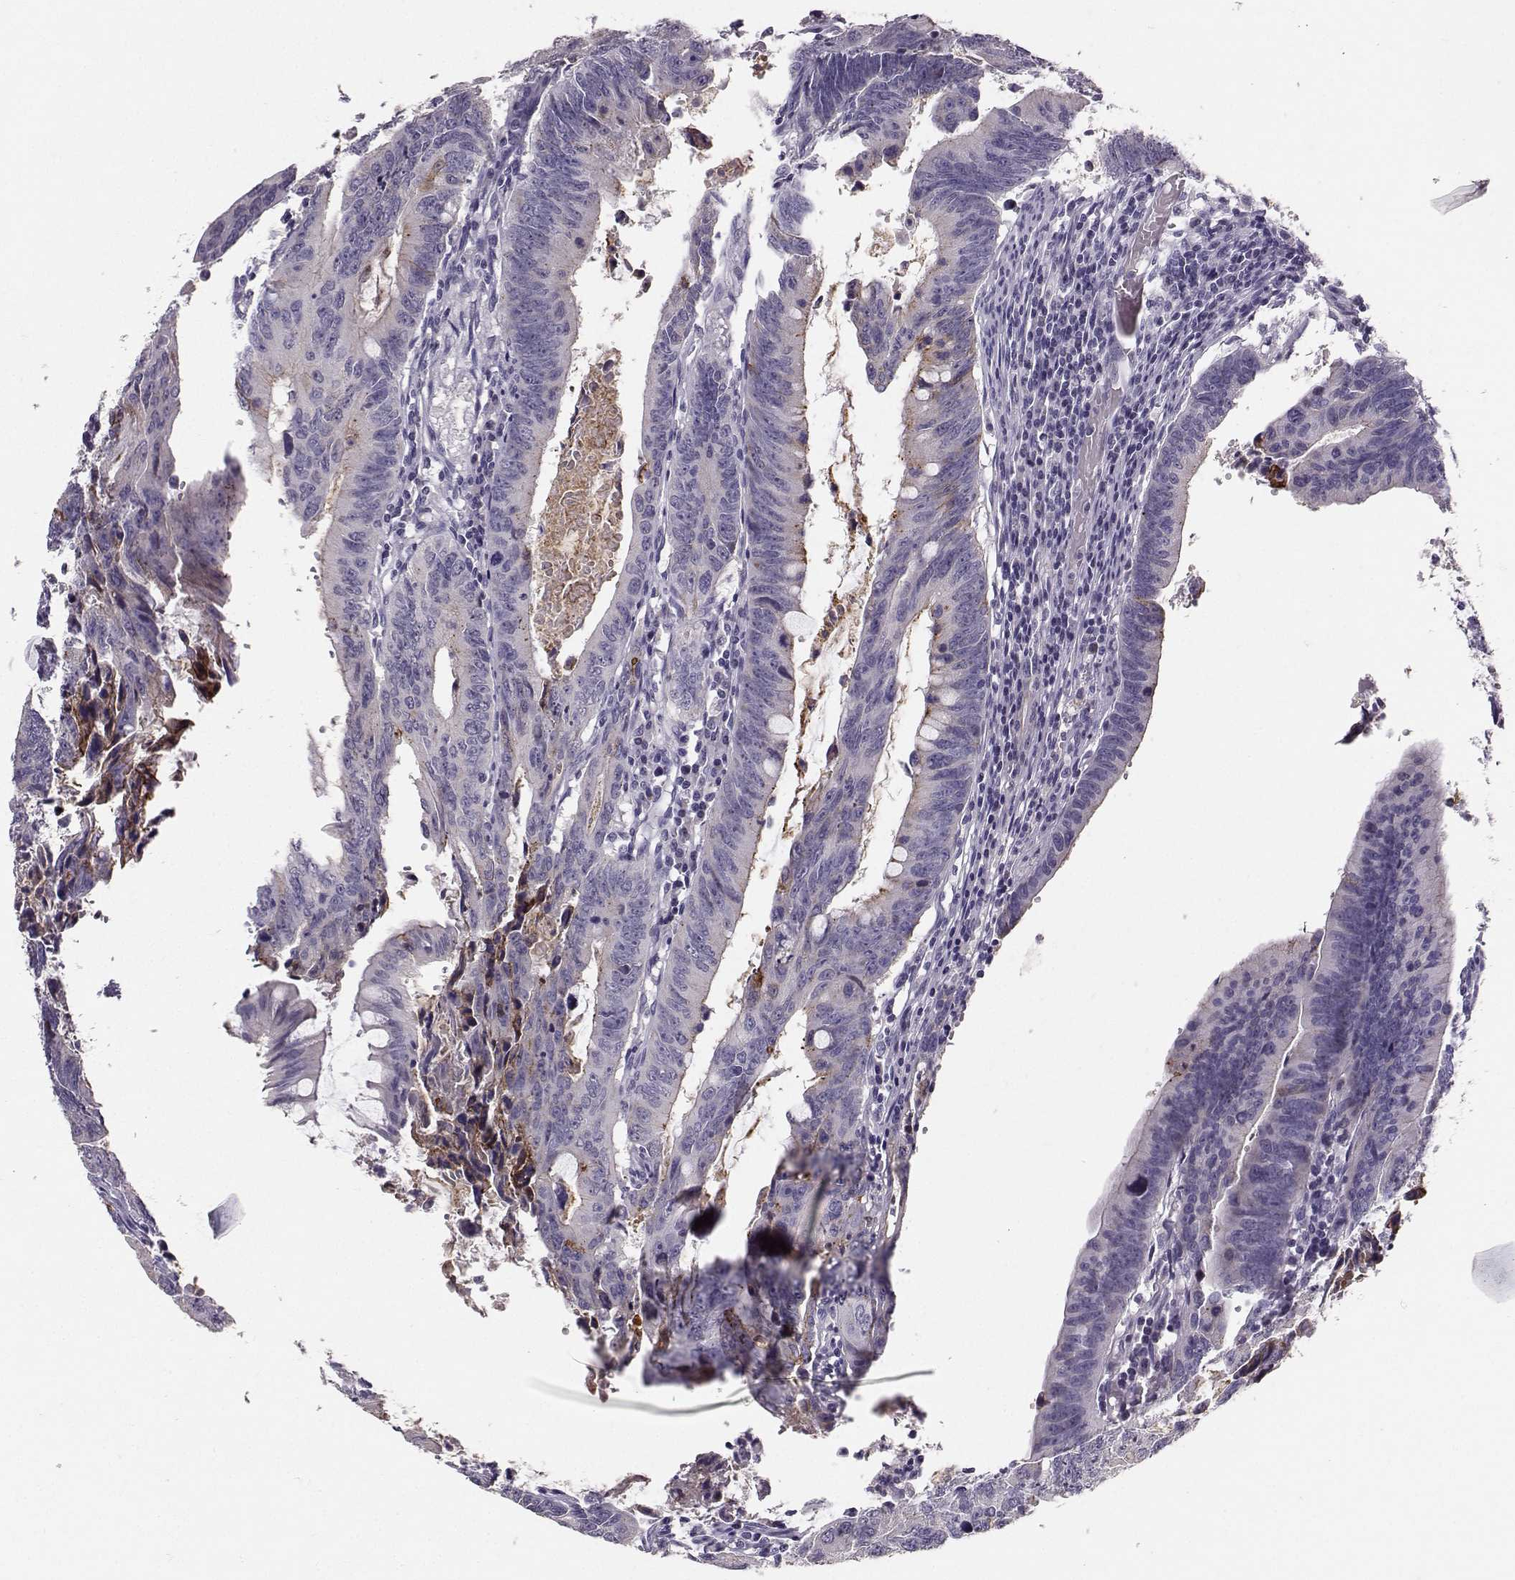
{"staining": {"intensity": "negative", "quantity": "none", "location": "none"}, "tissue": "colorectal cancer", "cell_type": "Tumor cells", "image_type": "cancer", "snomed": [{"axis": "morphology", "description": "Adenocarcinoma, NOS"}, {"axis": "topography", "description": "Colon"}], "caption": "Immunohistochemical staining of colorectal cancer (adenocarcinoma) exhibits no significant staining in tumor cells.", "gene": "PKP2", "patient": {"sex": "female", "age": 87}}